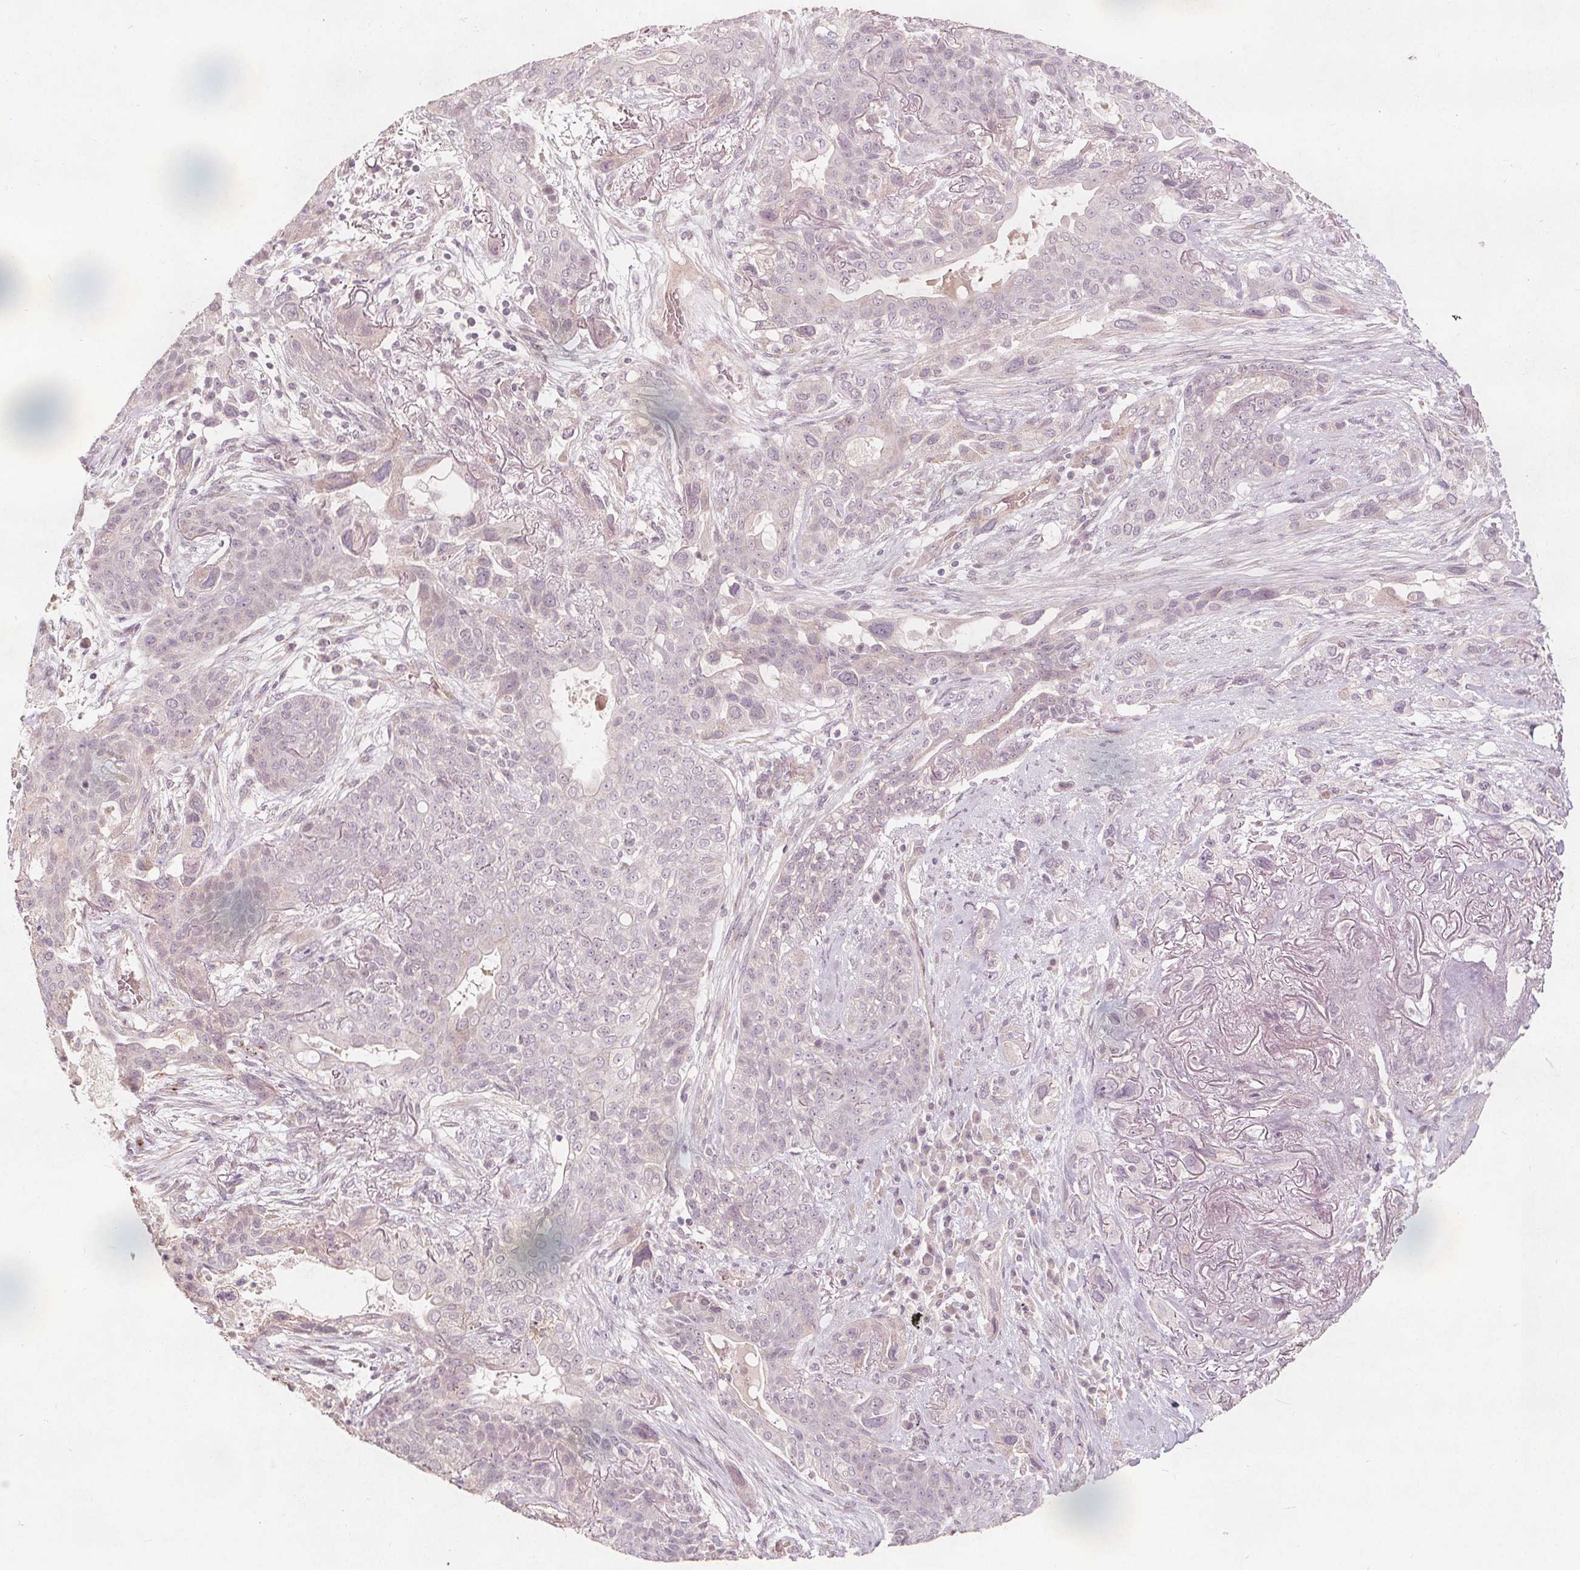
{"staining": {"intensity": "negative", "quantity": "none", "location": "none"}, "tissue": "lung cancer", "cell_type": "Tumor cells", "image_type": "cancer", "snomed": [{"axis": "morphology", "description": "Squamous cell carcinoma, NOS"}, {"axis": "topography", "description": "Lung"}], "caption": "Tumor cells are negative for protein expression in human lung squamous cell carcinoma.", "gene": "PTPRT", "patient": {"sex": "female", "age": 70}}